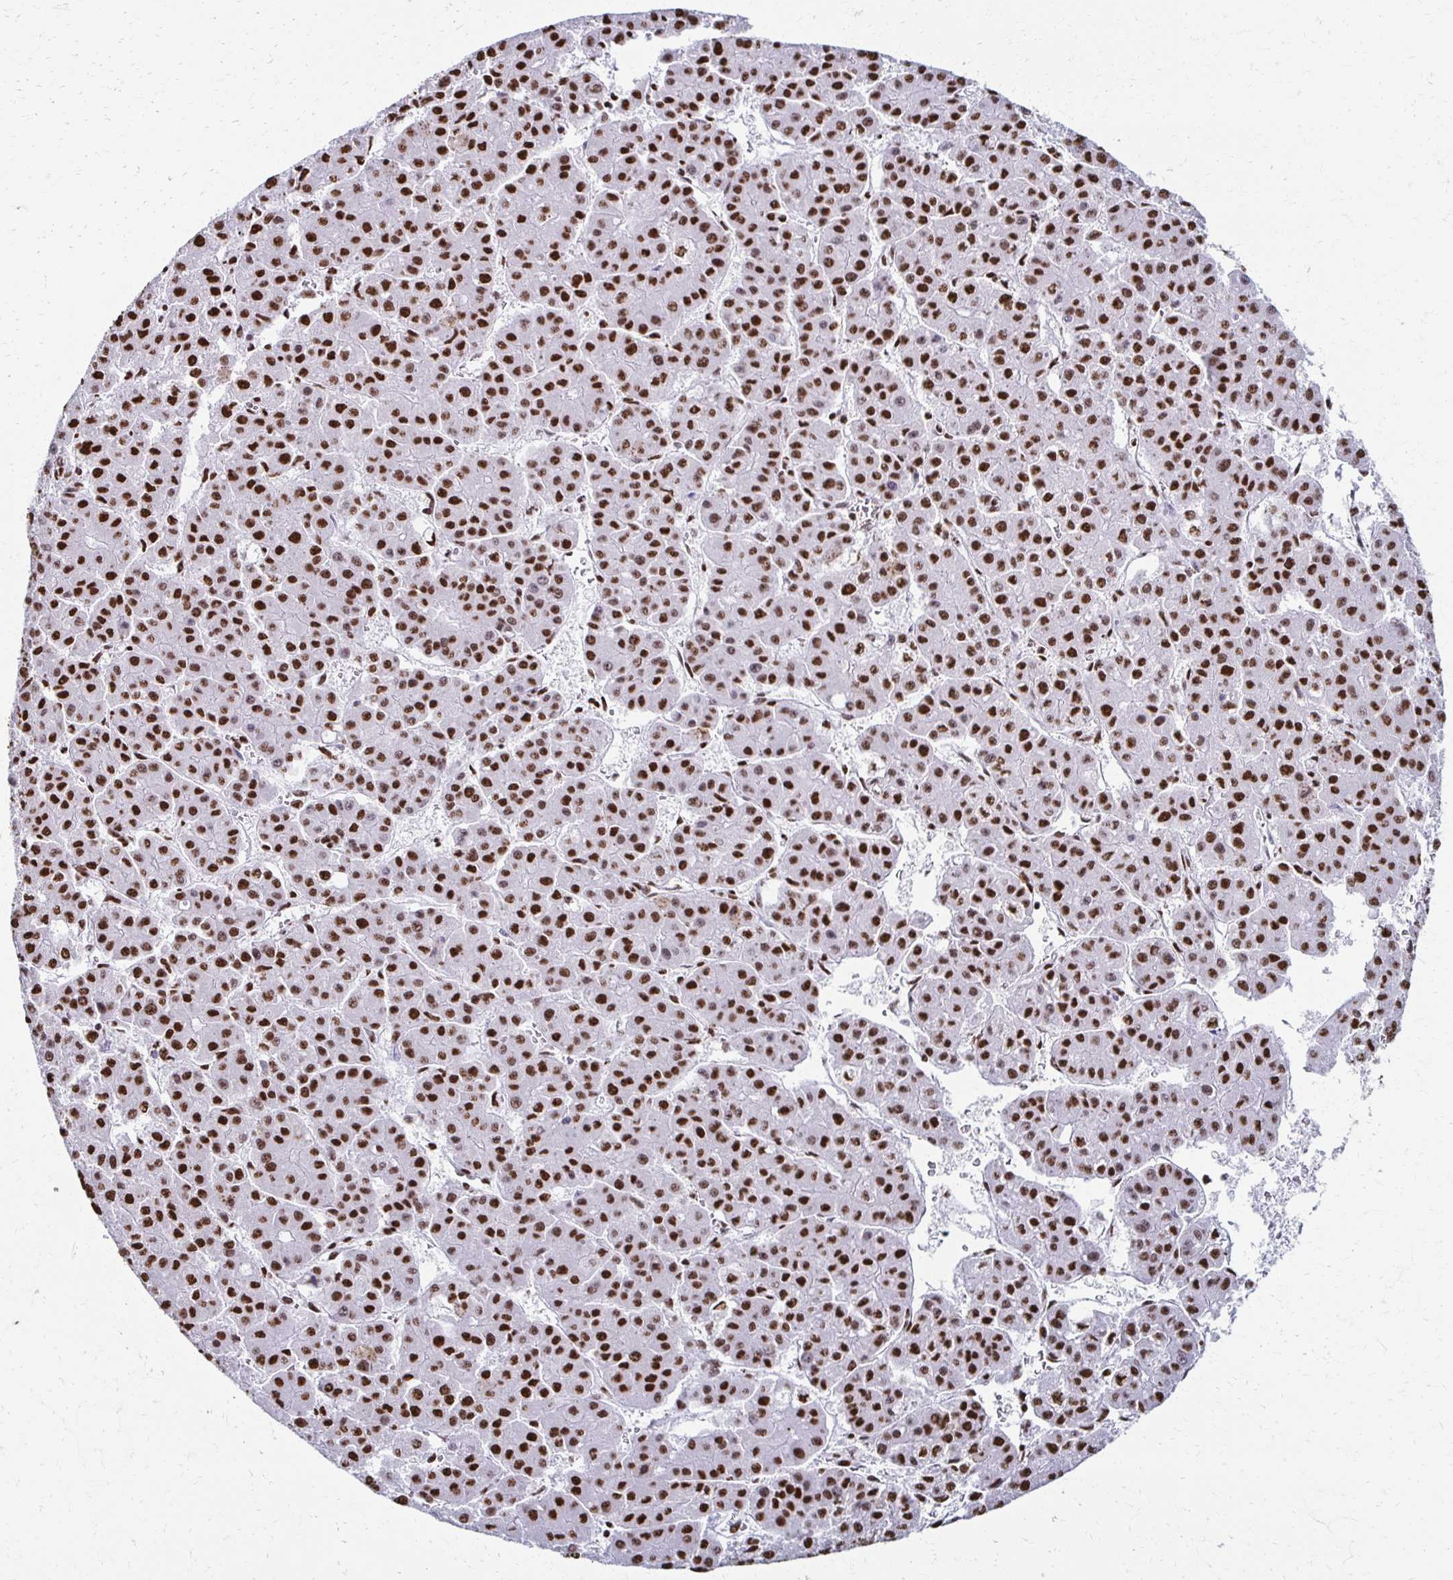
{"staining": {"intensity": "strong", "quantity": ">75%", "location": "nuclear"}, "tissue": "liver cancer", "cell_type": "Tumor cells", "image_type": "cancer", "snomed": [{"axis": "morphology", "description": "Carcinoma, Hepatocellular, NOS"}, {"axis": "topography", "description": "Liver"}], "caption": "Protein expression analysis of human liver cancer (hepatocellular carcinoma) reveals strong nuclear positivity in approximately >75% of tumor cells.", "gene": "NONO", "patient": {"sex": "male", "age": 73}}